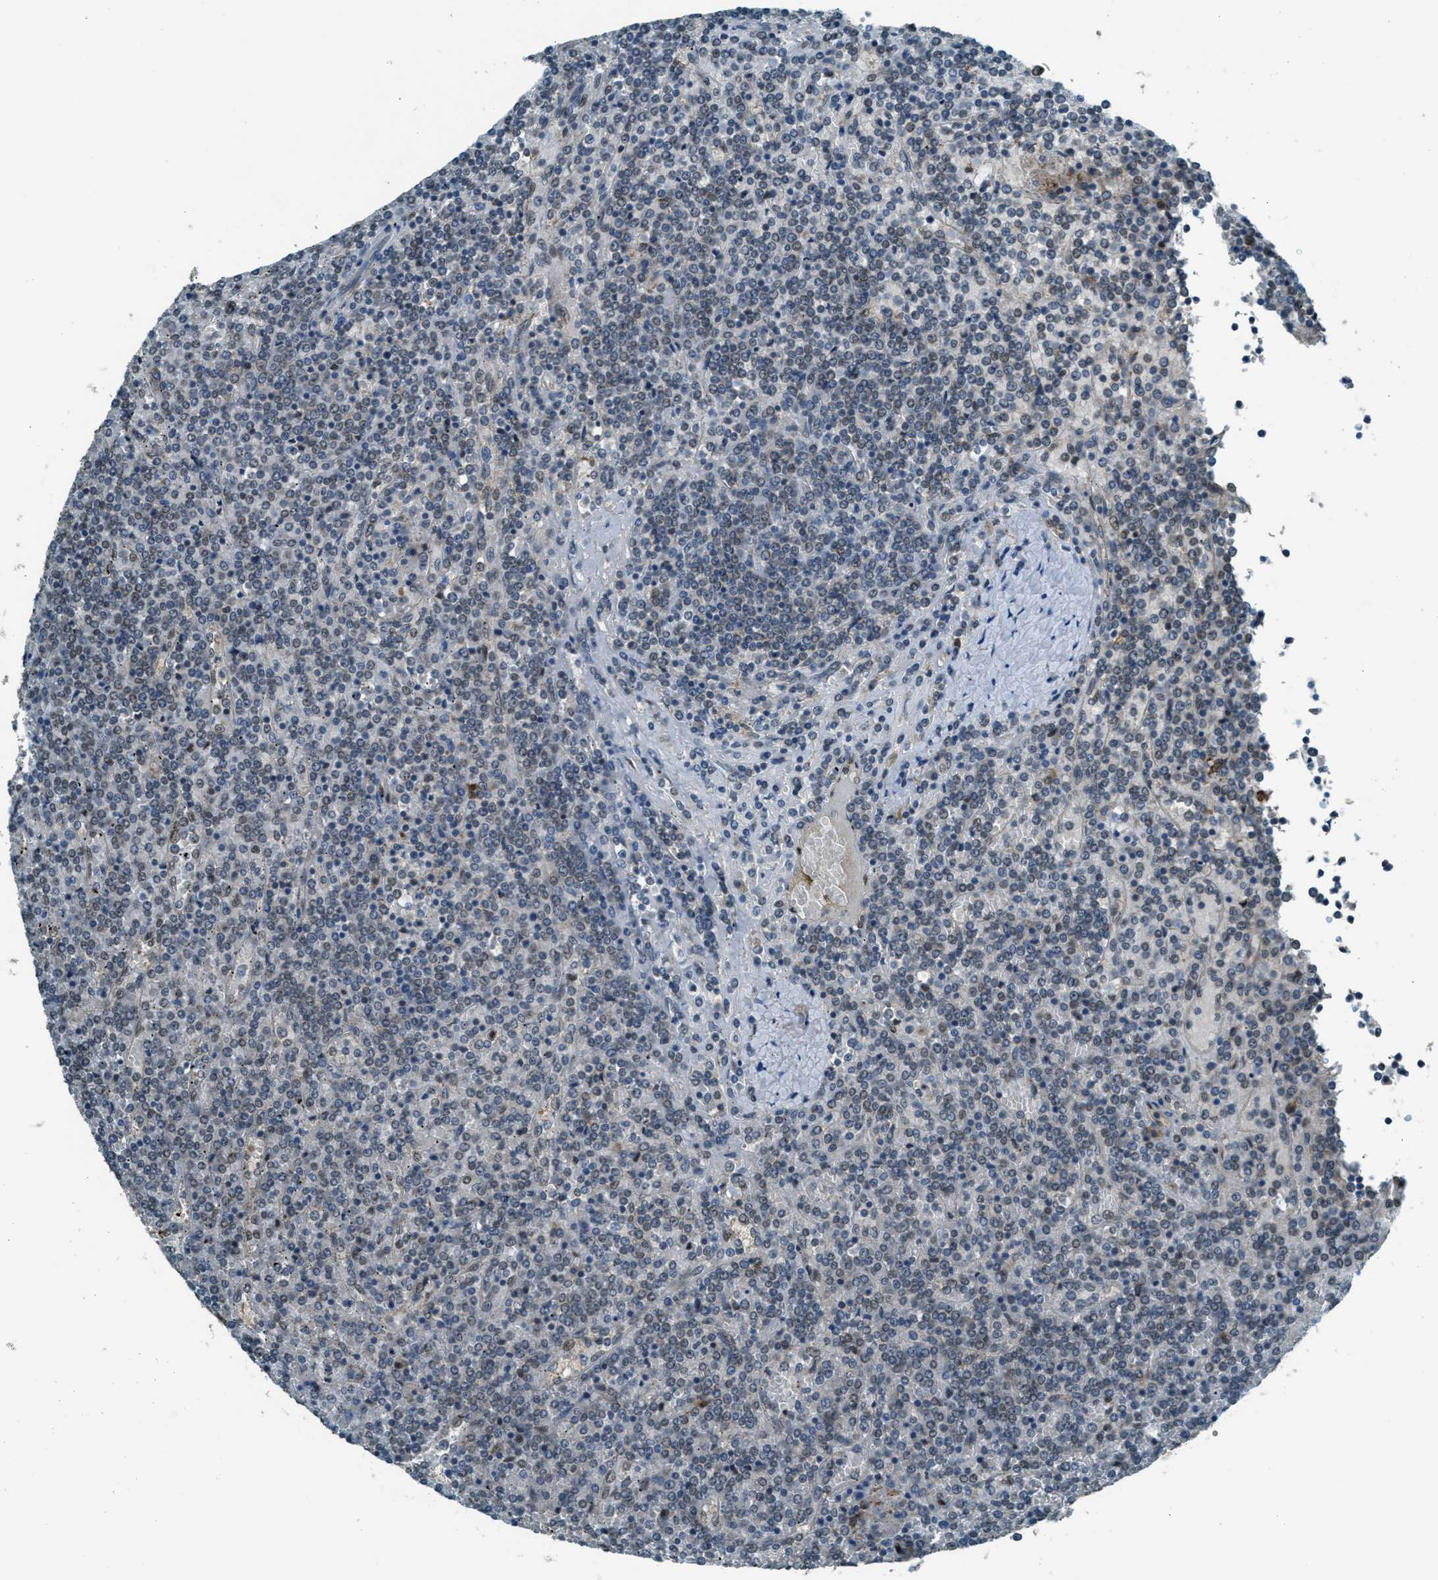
{"staining": {"intensity": "weak", "quantity": "<25%", "location": "cytoplasmic/membranous"}, "tissue": "lymphoma", "cell_type": "Tumor cells", "image_type": "cancer", "snomed": [{"axis": "morphology", "description": "Malignant lymphoma, non-Hodgkin's type, Low grade"}, {"axis": "topography", "description": "Spleen"}], "caption": "DAB immunohistochemical staining of human lymphoma reveals no significant positivity in tumor cells. (Stains: DAB IHC with hematoxylin counter stain, Microscopy: brightfield microscopy at high magnification).", "gene": "NPEPL1", "patient": {"sex": "female", "age": 19}}